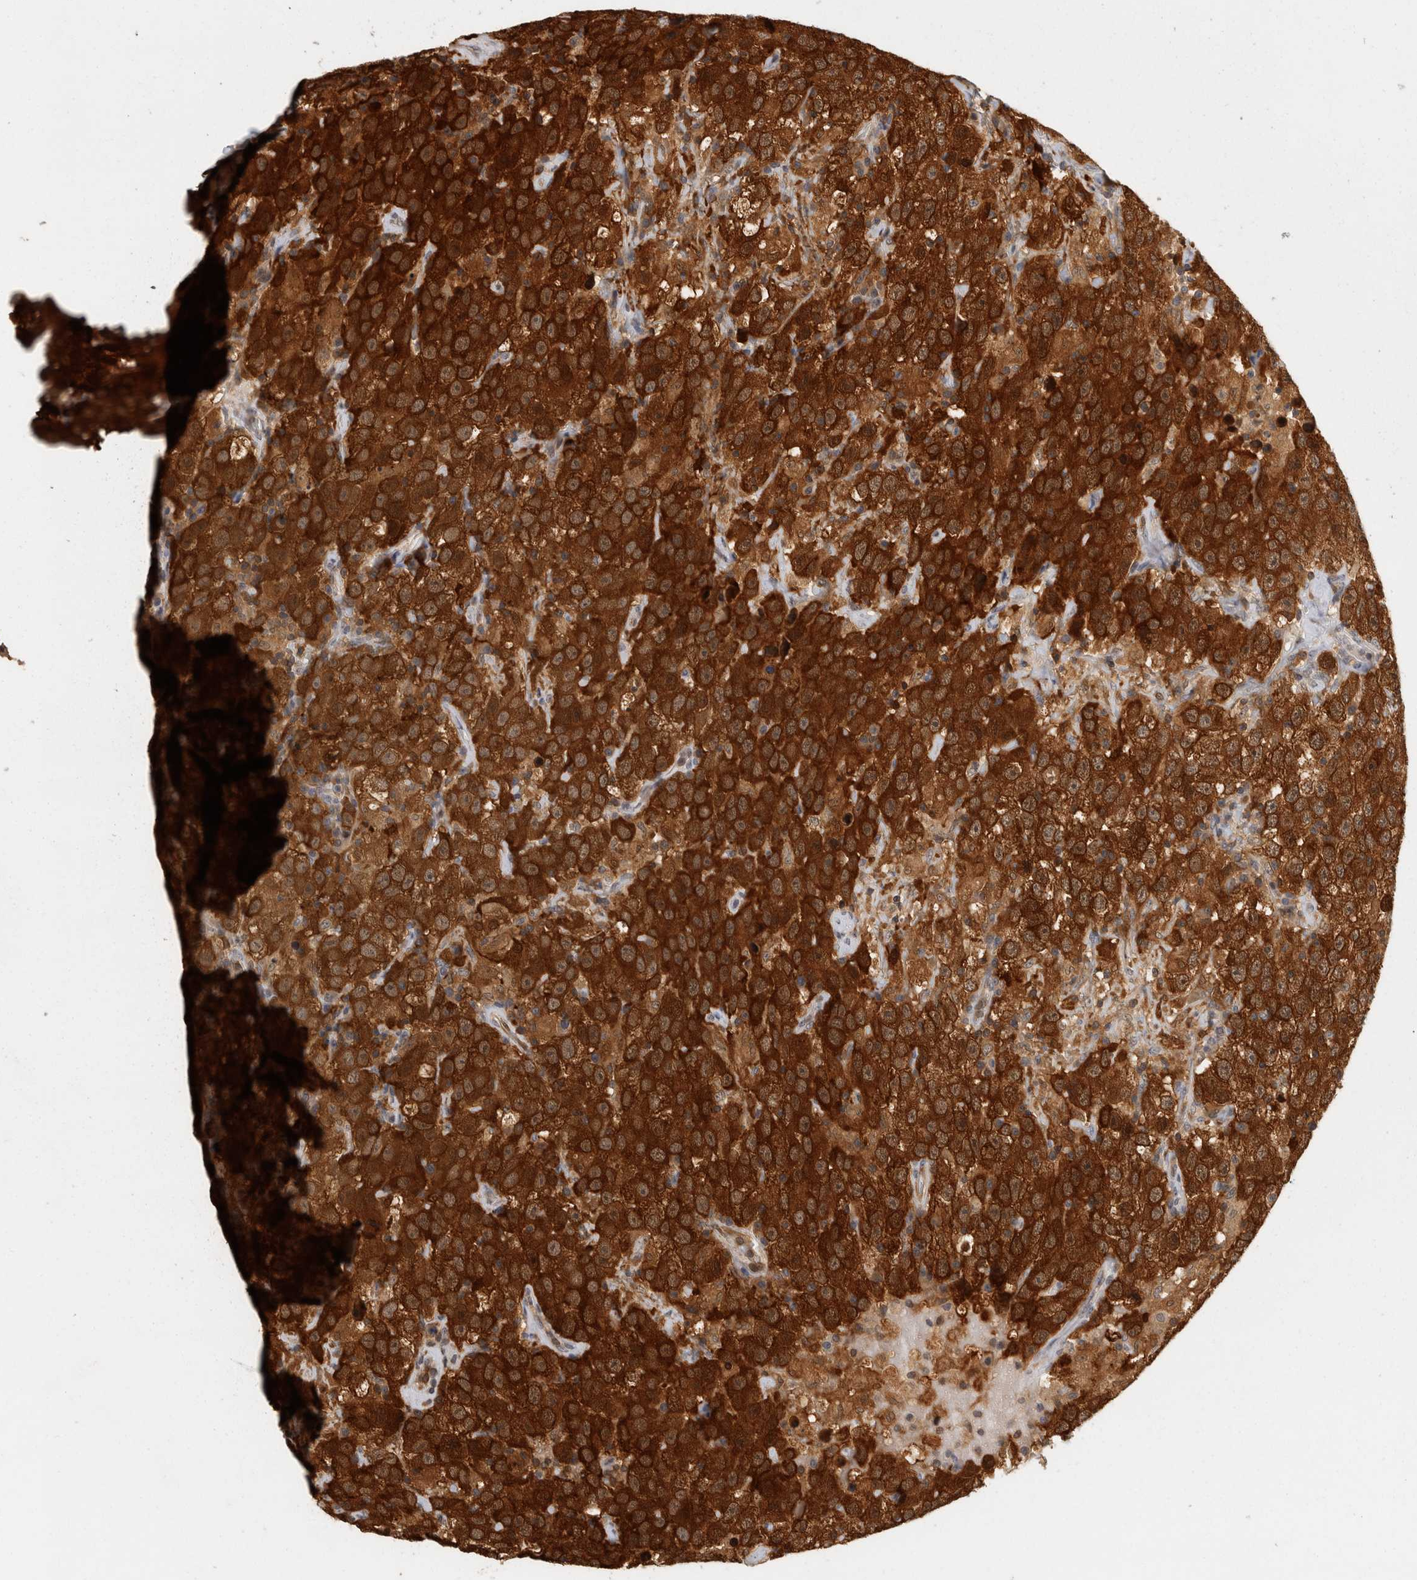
{"staining": {"intensity": "strong", "quantity": ">75%", "location": "cytoplasmic/membranous"}, "tissue": "testis cancer", "cell_type": "Tumor cells", "image_type": "cancer", "snomed": [{"axis": "morphology", "description": "Seminoma, NOS"}, {"axis": "topography", "description": "Testis"}], "caption": "This histopathology image shows immunohistochemistry staining of human seminoma (testis), with high strong cytoplasmic/membranous expression in approximately >75% of tumor cells.", "gene": "ACAT2", "patient": {"sex": "male", "age": 41}}